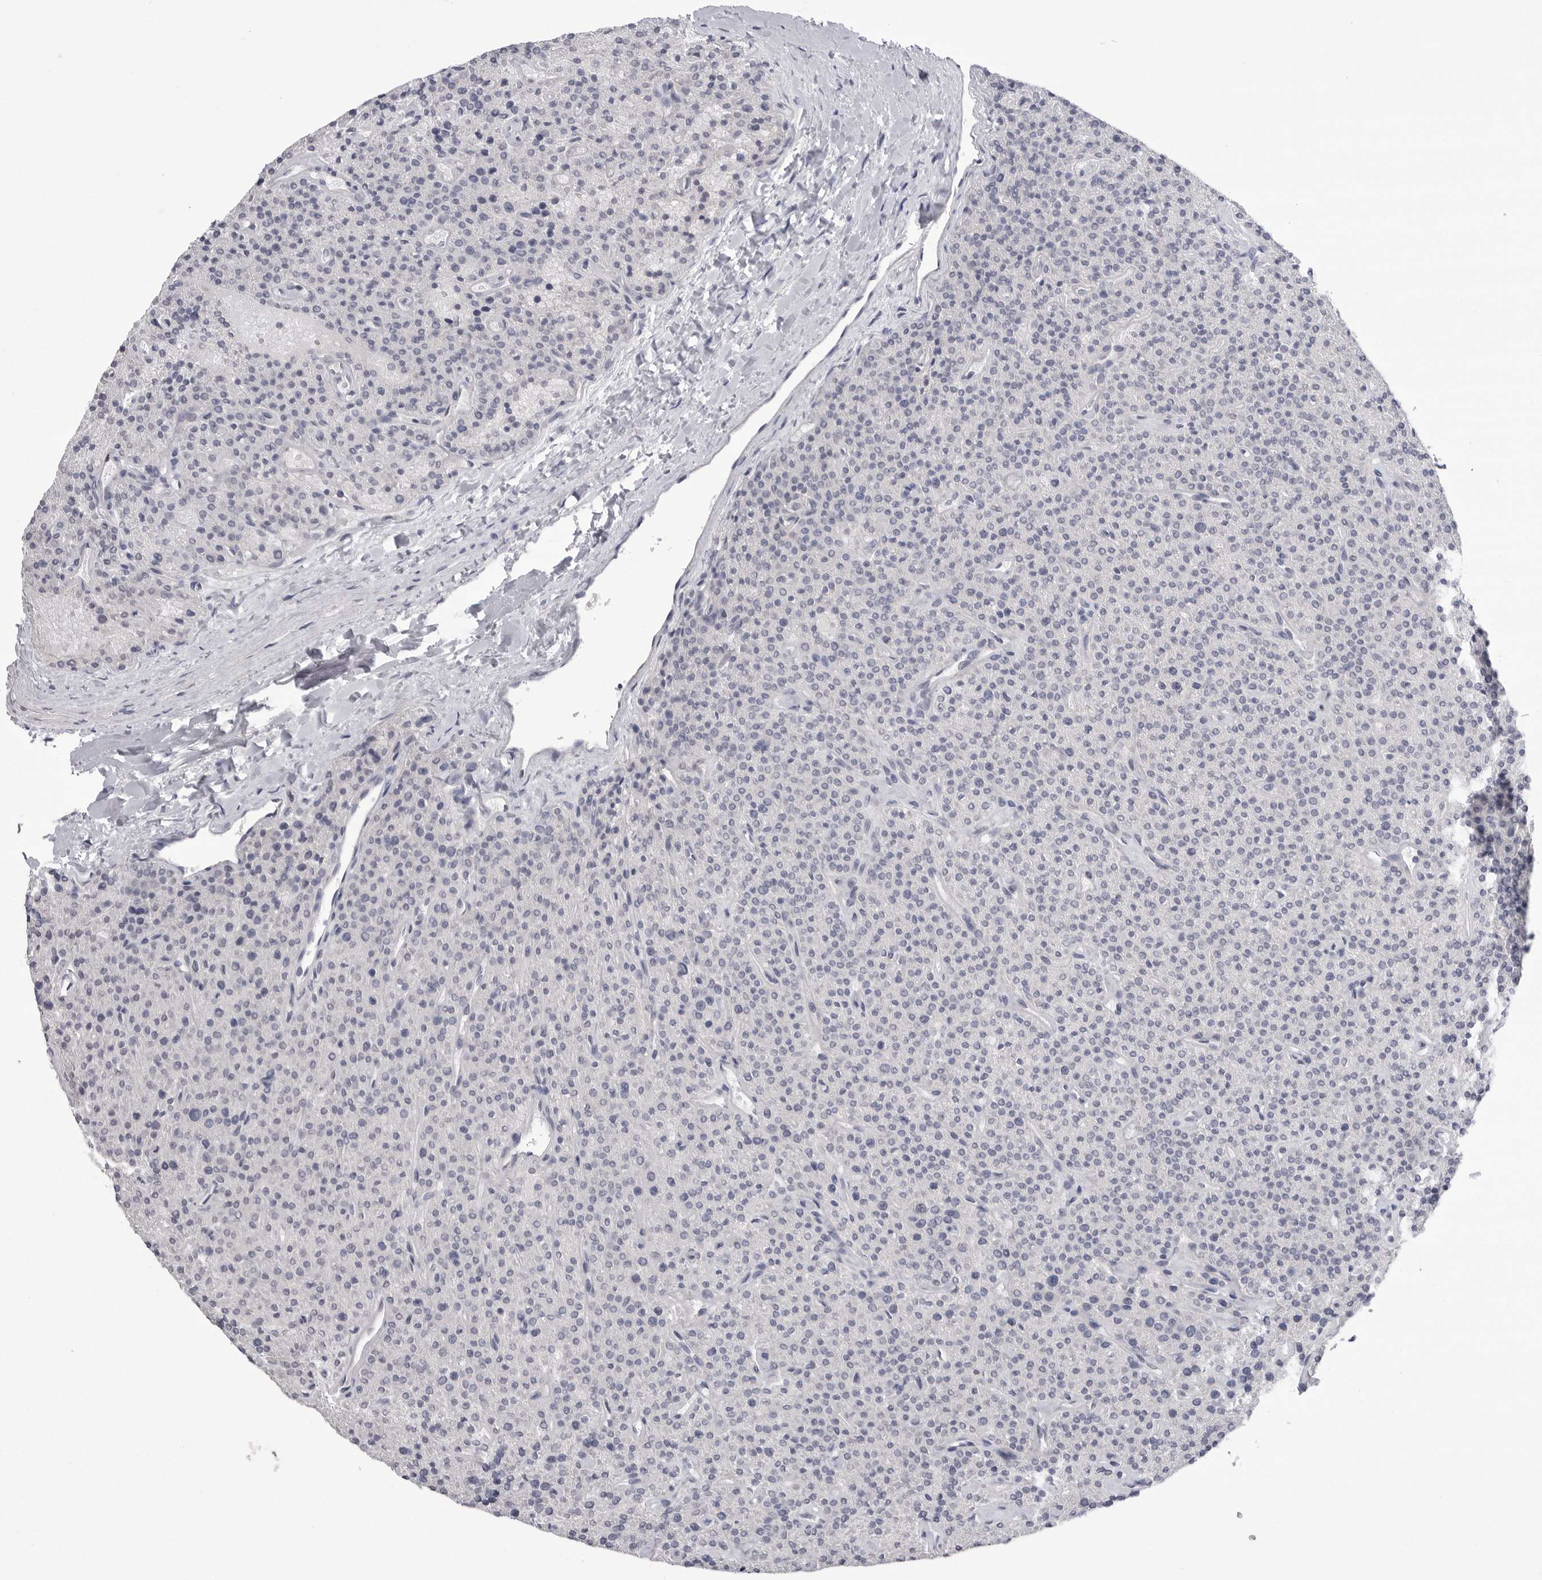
{"staining": {"intensity": "negative", "quantity": "none", "location": "none"}, "tissue": "parathyroid gland", "cell_type": "Glandular cells", "image_type": "normal", "snomed": [{"axis": "morphology", "description": "Normal tissue, NOS"}, {"axis": "topography", "description": "Parathyroid gland"}], "caption": "Immunohistochemical staining of unremarkable human parathyroid gland demonstrates no significant expression in glandular cells. The staining was performed using DAB to visualize the protein expression in brown, while the nuclei were stained in blue with hematoxylin (Magnification: 20x).", "gene": "DLGAP3", "patient": {"sex": "male", "age": 46}}